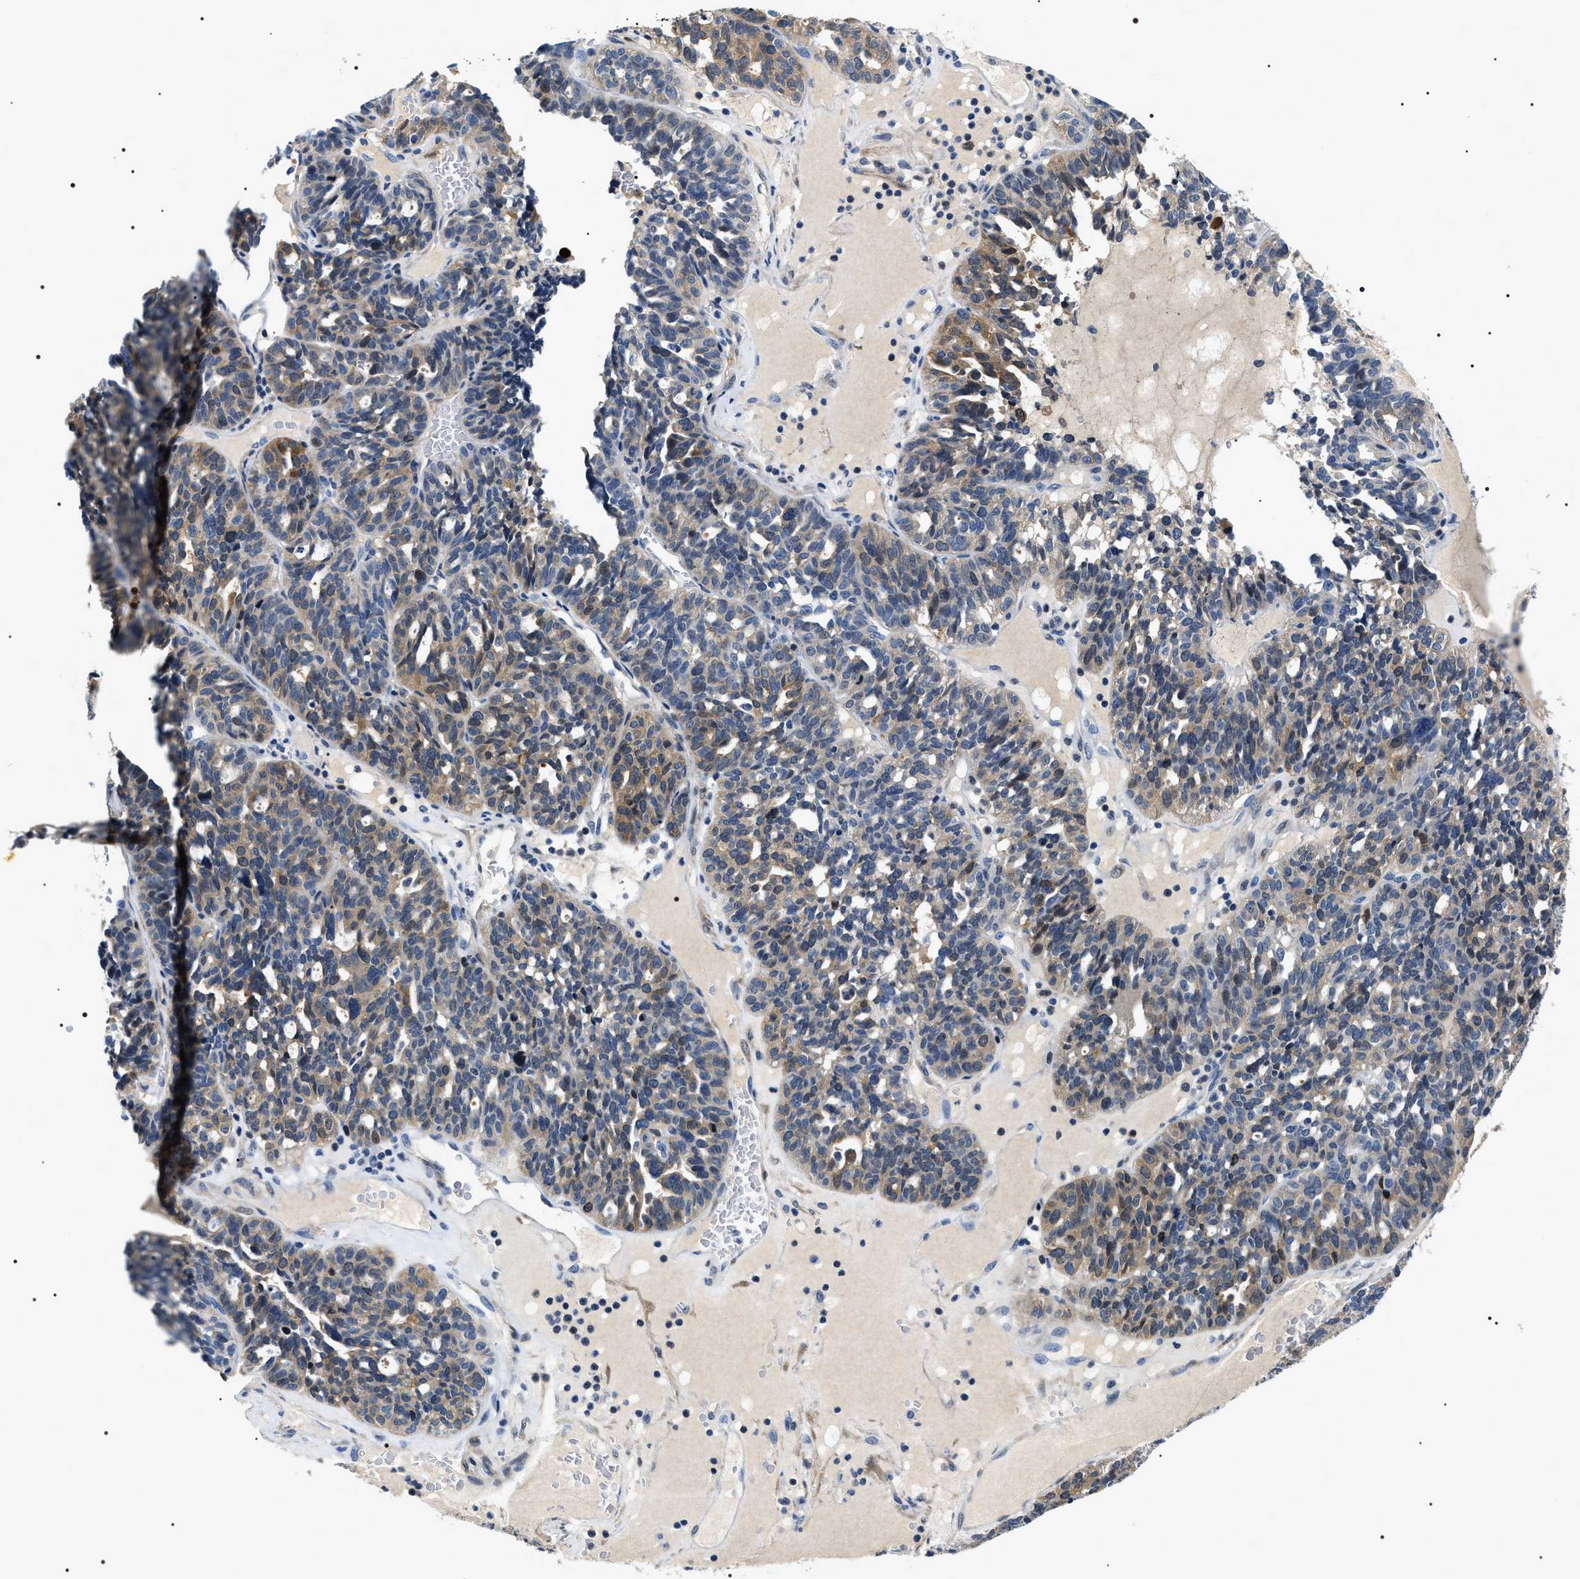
{"staining": {"intensity": "weak", "quantity": "25%-75%", "location": "cytoplasmic/membranous"}, "tissue": "ovarian cancer", "cell_type": "Tumor cells", "image_type": "cancer", "snomed": [{"axis": "morphology", "description": "Cystadenocarcinoma, serous, NOS"}, {"axis": "topography", "description": "Ovary"}], "caption": "Ovarian cancer (serous cystadenocarcinoma) stained for a protein demonstrates weak cytoplasmic/membranous positivity in tumor cells. (DAB (3,3'-diaminobenzidine) IHC with brightfield microscopy, high magnification).", "gene": "BAG2", "patient": {"sex": "female", "age": 59}}